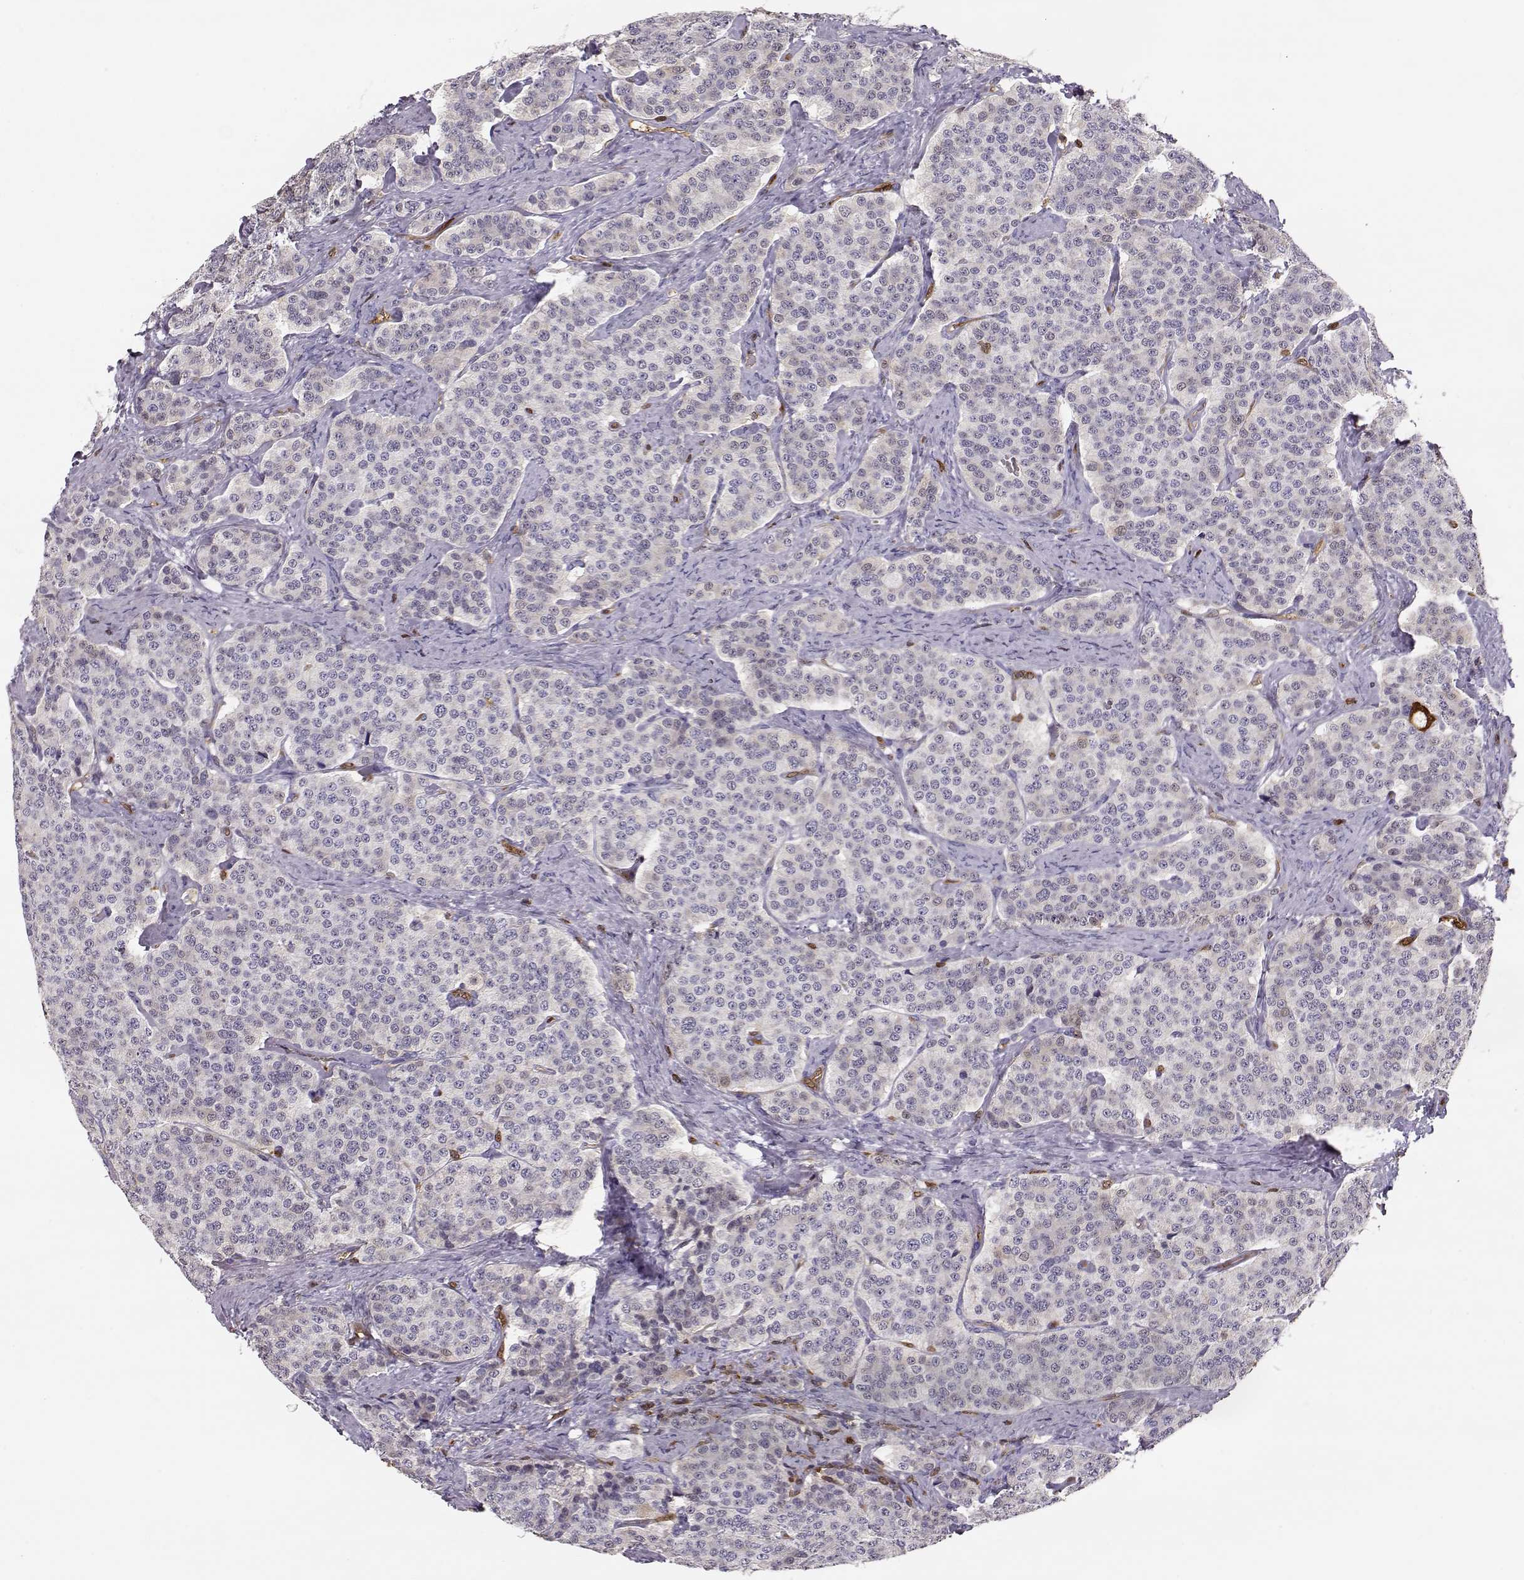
{"staining": {"intensity": "negative", "quantity": "none", "location": "none"}, "tissue": "carcinoid", "cell_type": "Tumor cells", "image_type": "cancer", "snomed": [{"axis": "morphology", "description": "Carcinoid, malignant, NOS"}, {"axis": "topography", "description": "Small intestine"}], "caption": "A micrograph of human carcinoid is negative for staining in tumor cells.", "gene": "PNP", "patient": {"sex": "female", "age": 58}}